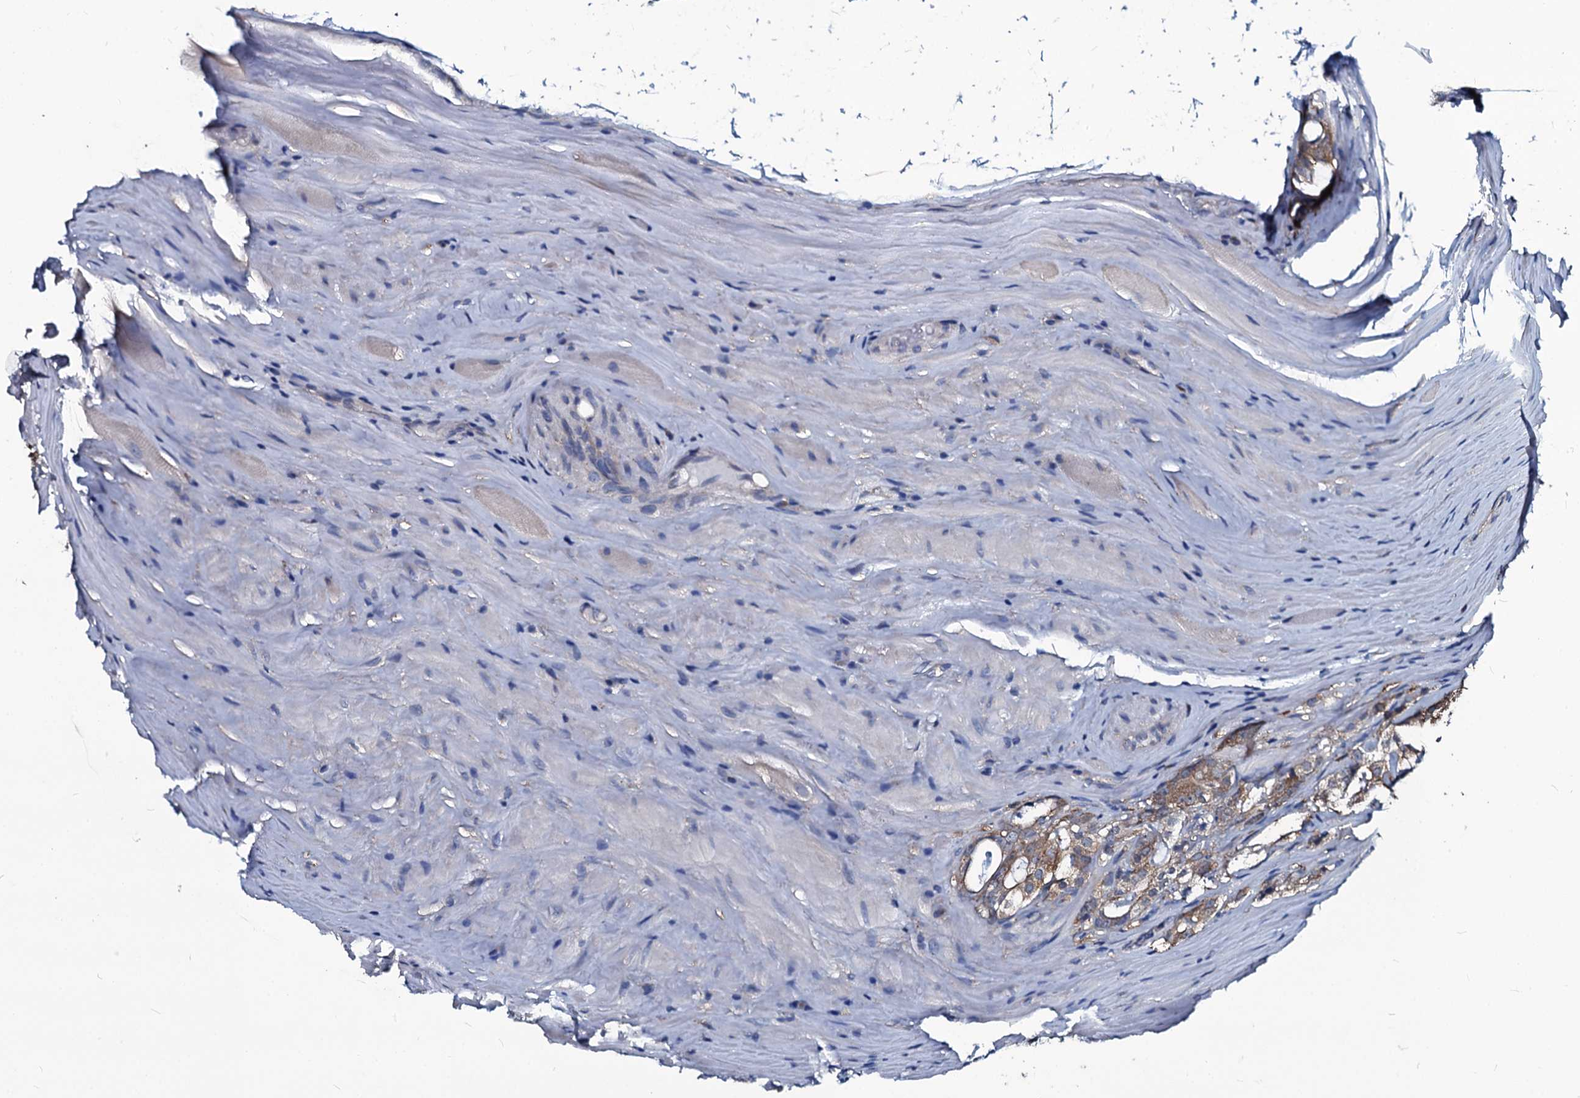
{"staining": {"intensity": "moderate", "quantity": ">75%", "location": "cytoplasmic/membranous"}, "tissue": "prostate cancer", "cell_type": "Tumor cells", "image_type": "cancer", "snomed": [{"axis": "morphology", "description": "Adenocarcinoma, High grade"}, {"axis": "topography", "description": "Prostate"}], "caption": "IHC micrograph of neoplastic tissue: prostate cancer (adenocarcinoma (high-grade)) stained using IHC reveals medium levels of moderate protein expression localized specifically in the cytoplasmic/membranous of tumor cells, appearing as a cytoplasmic/membranous brown color.", "gene": "USPL1", "patient": {"sex": "male", "age": 63}}